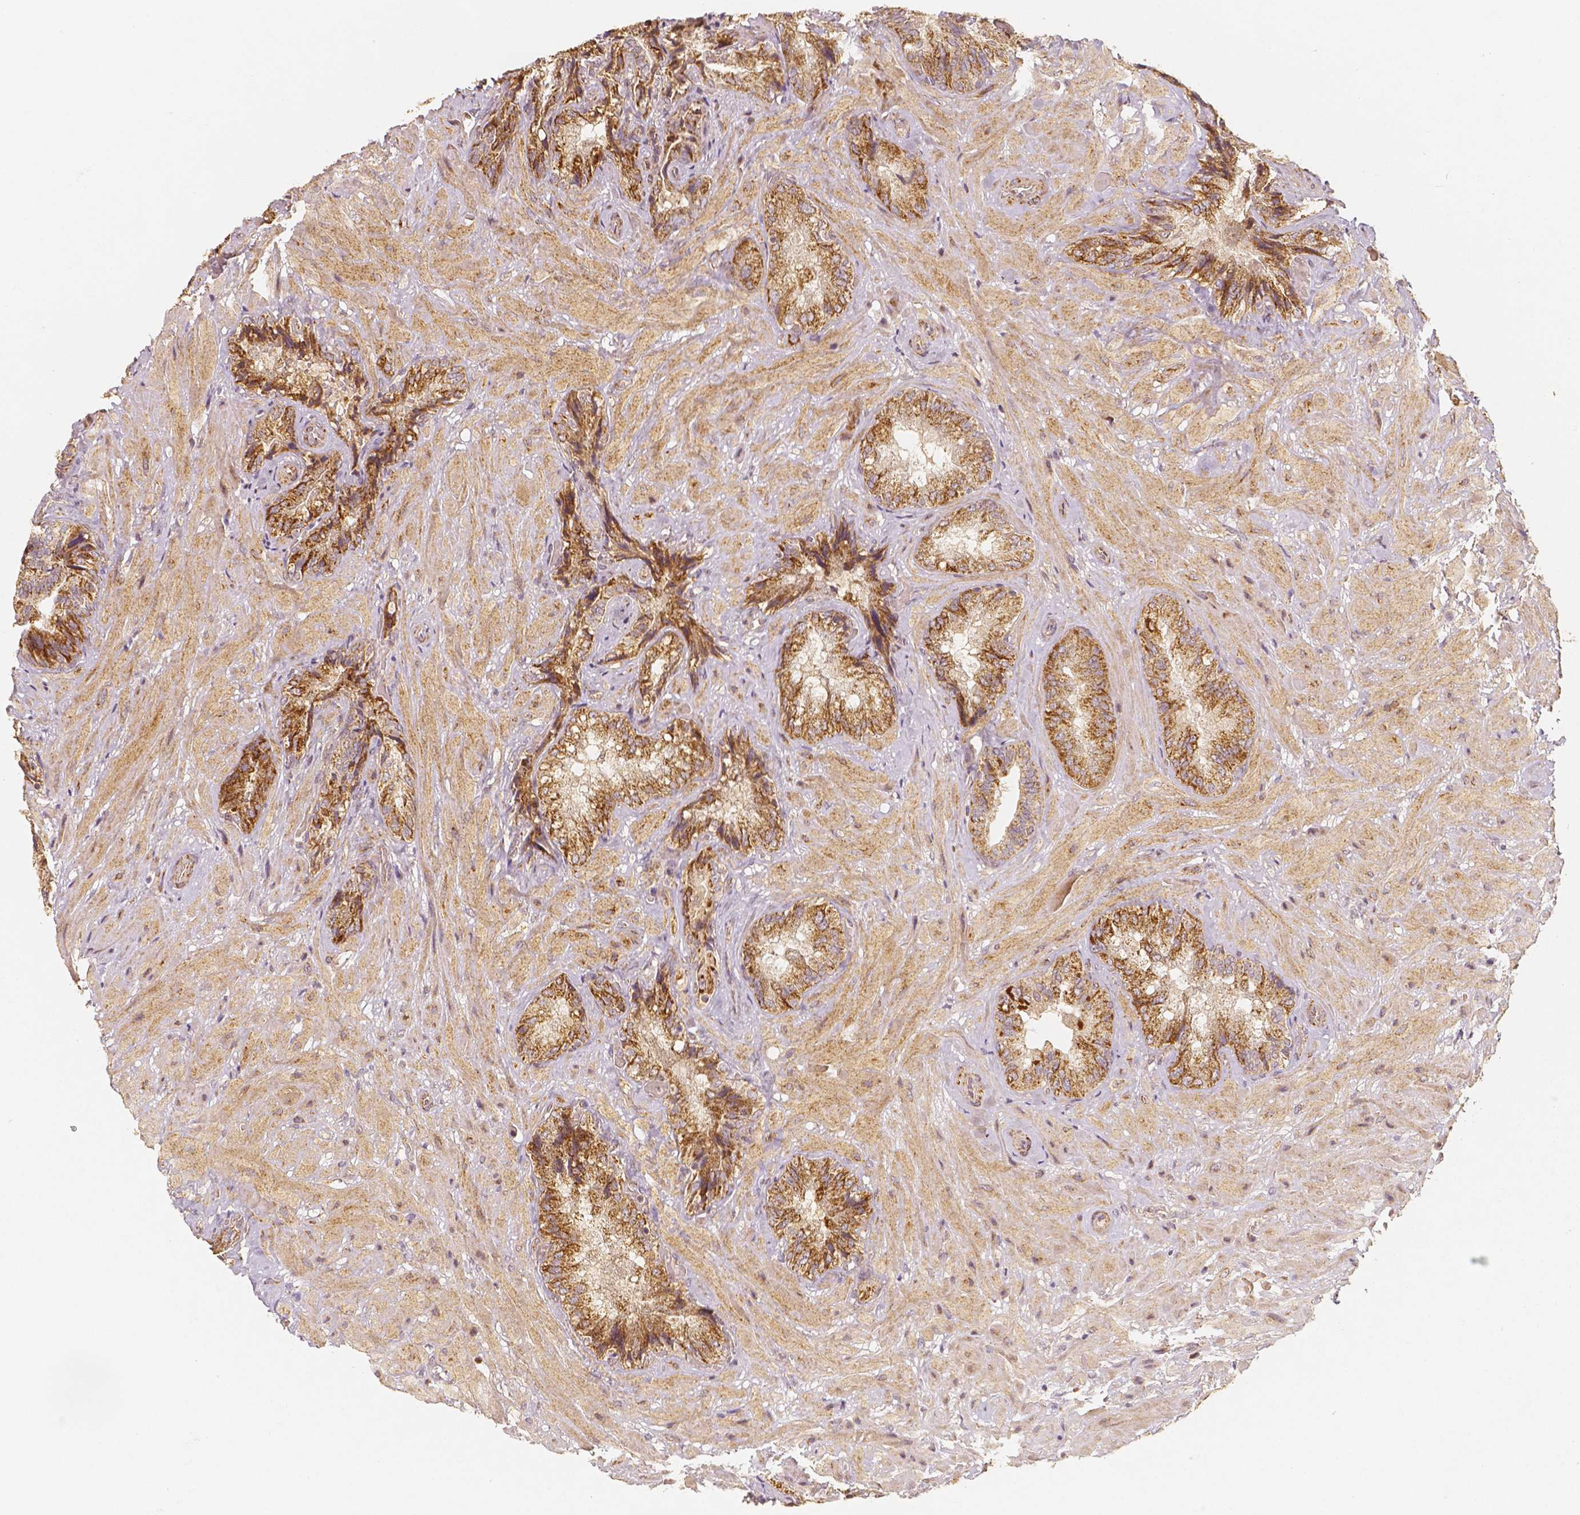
{"staining": {"intensity": "moderate", "quantity": ">75%", "location": "cytoplasmic/membranous"}, "tissue": "seminal vesicle", "cell_type": "Glandular cells", "image_type": "normal", "snomed": [{"axis": "morphology", "description": "Normal tissue, NOS"}, {"axis": "topography", "description": "Seminal veicle"}], "caption": "A histopathology image of human seminal vesicle stained for a protein demonstrates moderate cytoplasmic/membranous brown staining in glandular cells.", "gene": "PGAM5", "patient": {"sex": "male", "age": 57}}